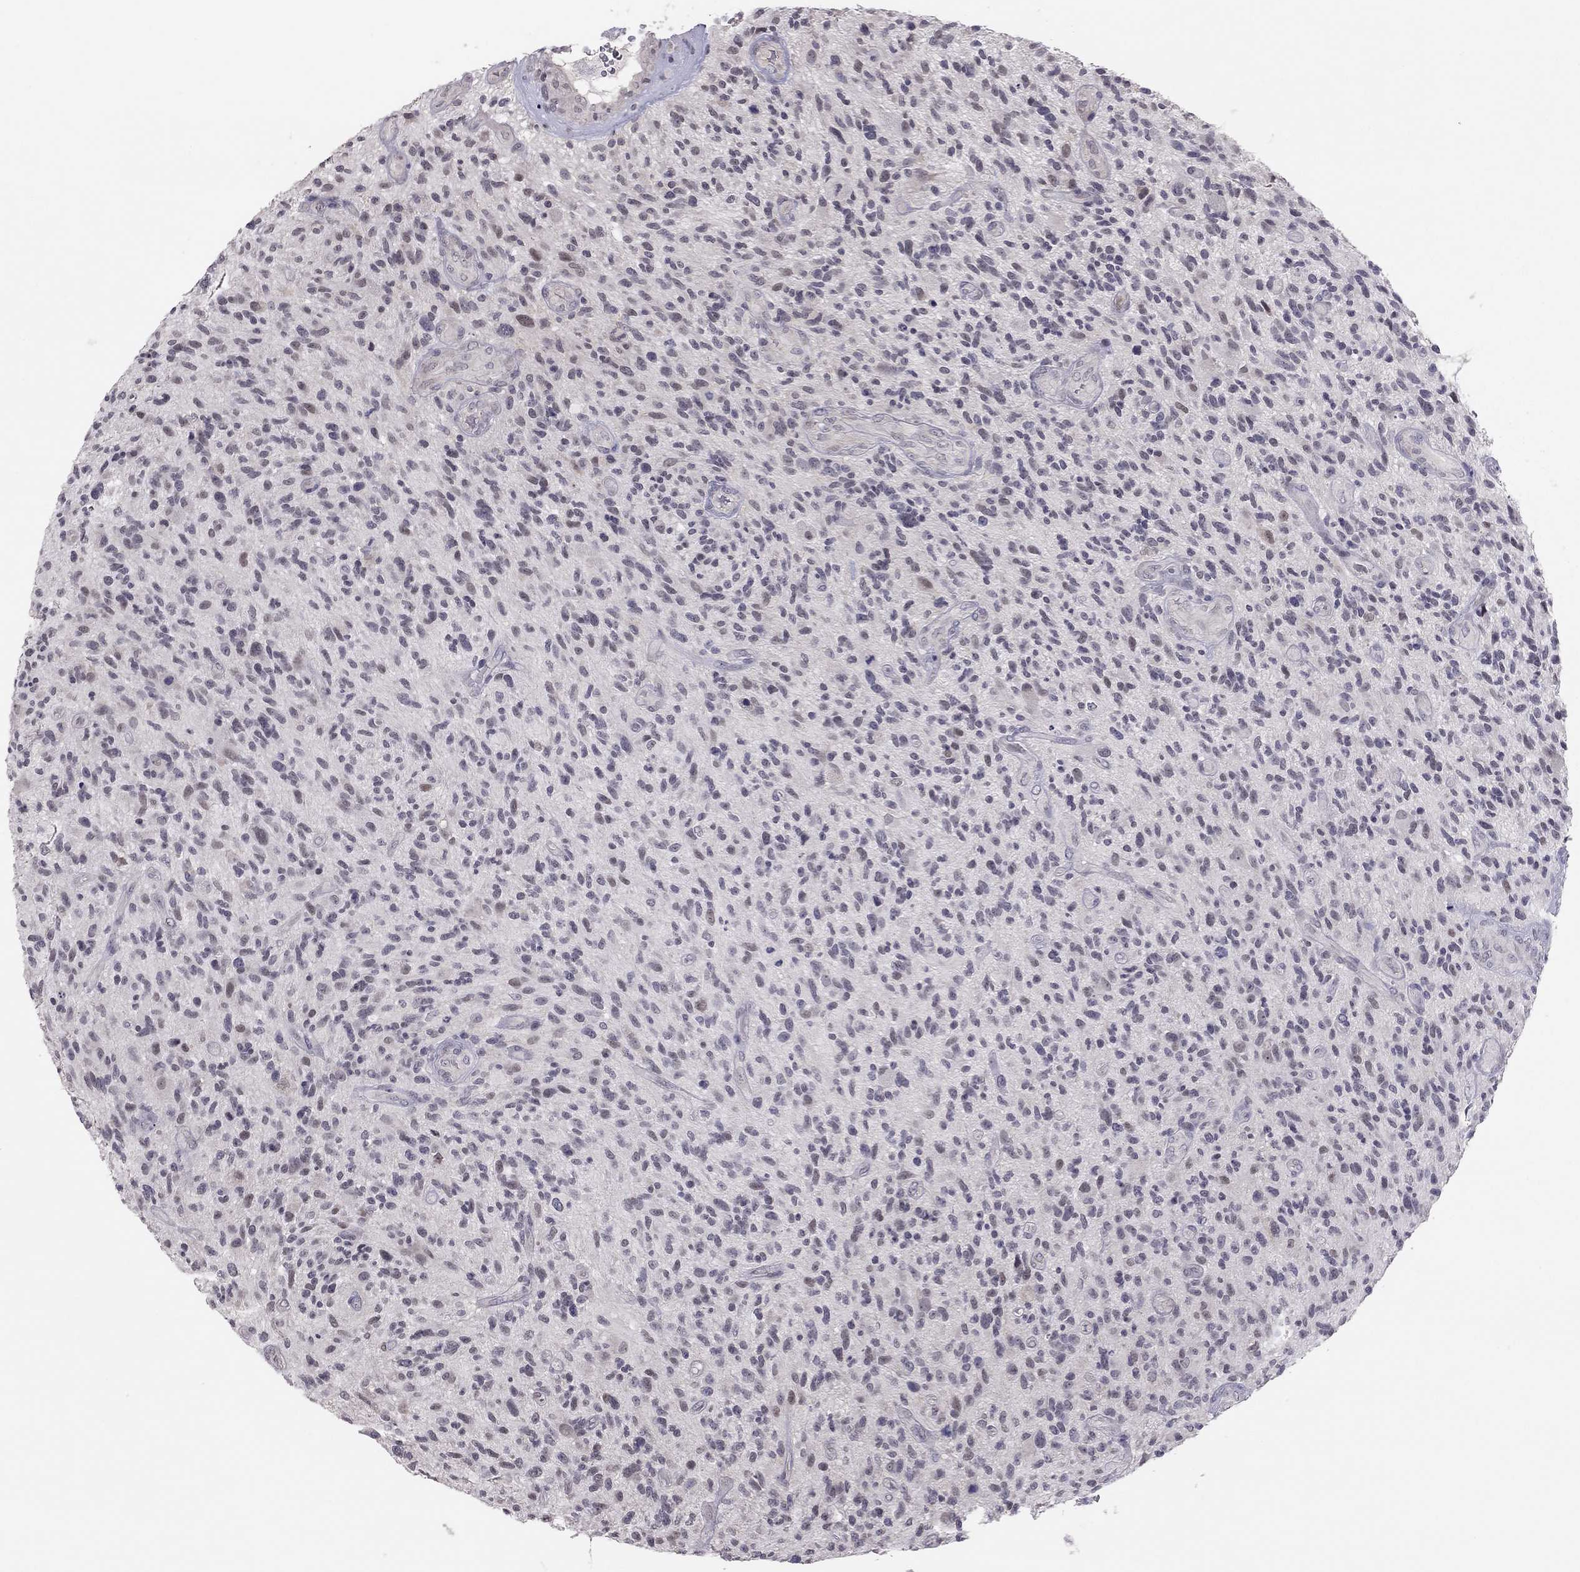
{"staining": {"intensity": "negative", "quantity": "none", "location": "none"}, "tissue": "glioma", "cell_type": "Tumor cells", "image_type": "cancer", "snomed": [{"axis": "morphology", "description": "Glioma, malignant, High grade"}, {"axis": "topography", "description": "Brain"}], "caption": "This is a photomicrograph of immunohistochemistry (IHC) staining of malignant glioma (high-grade), which shows no staining in tumor cells.", "gene": "HSF2BP", "patient": {"sex": "male", "age": 47}}